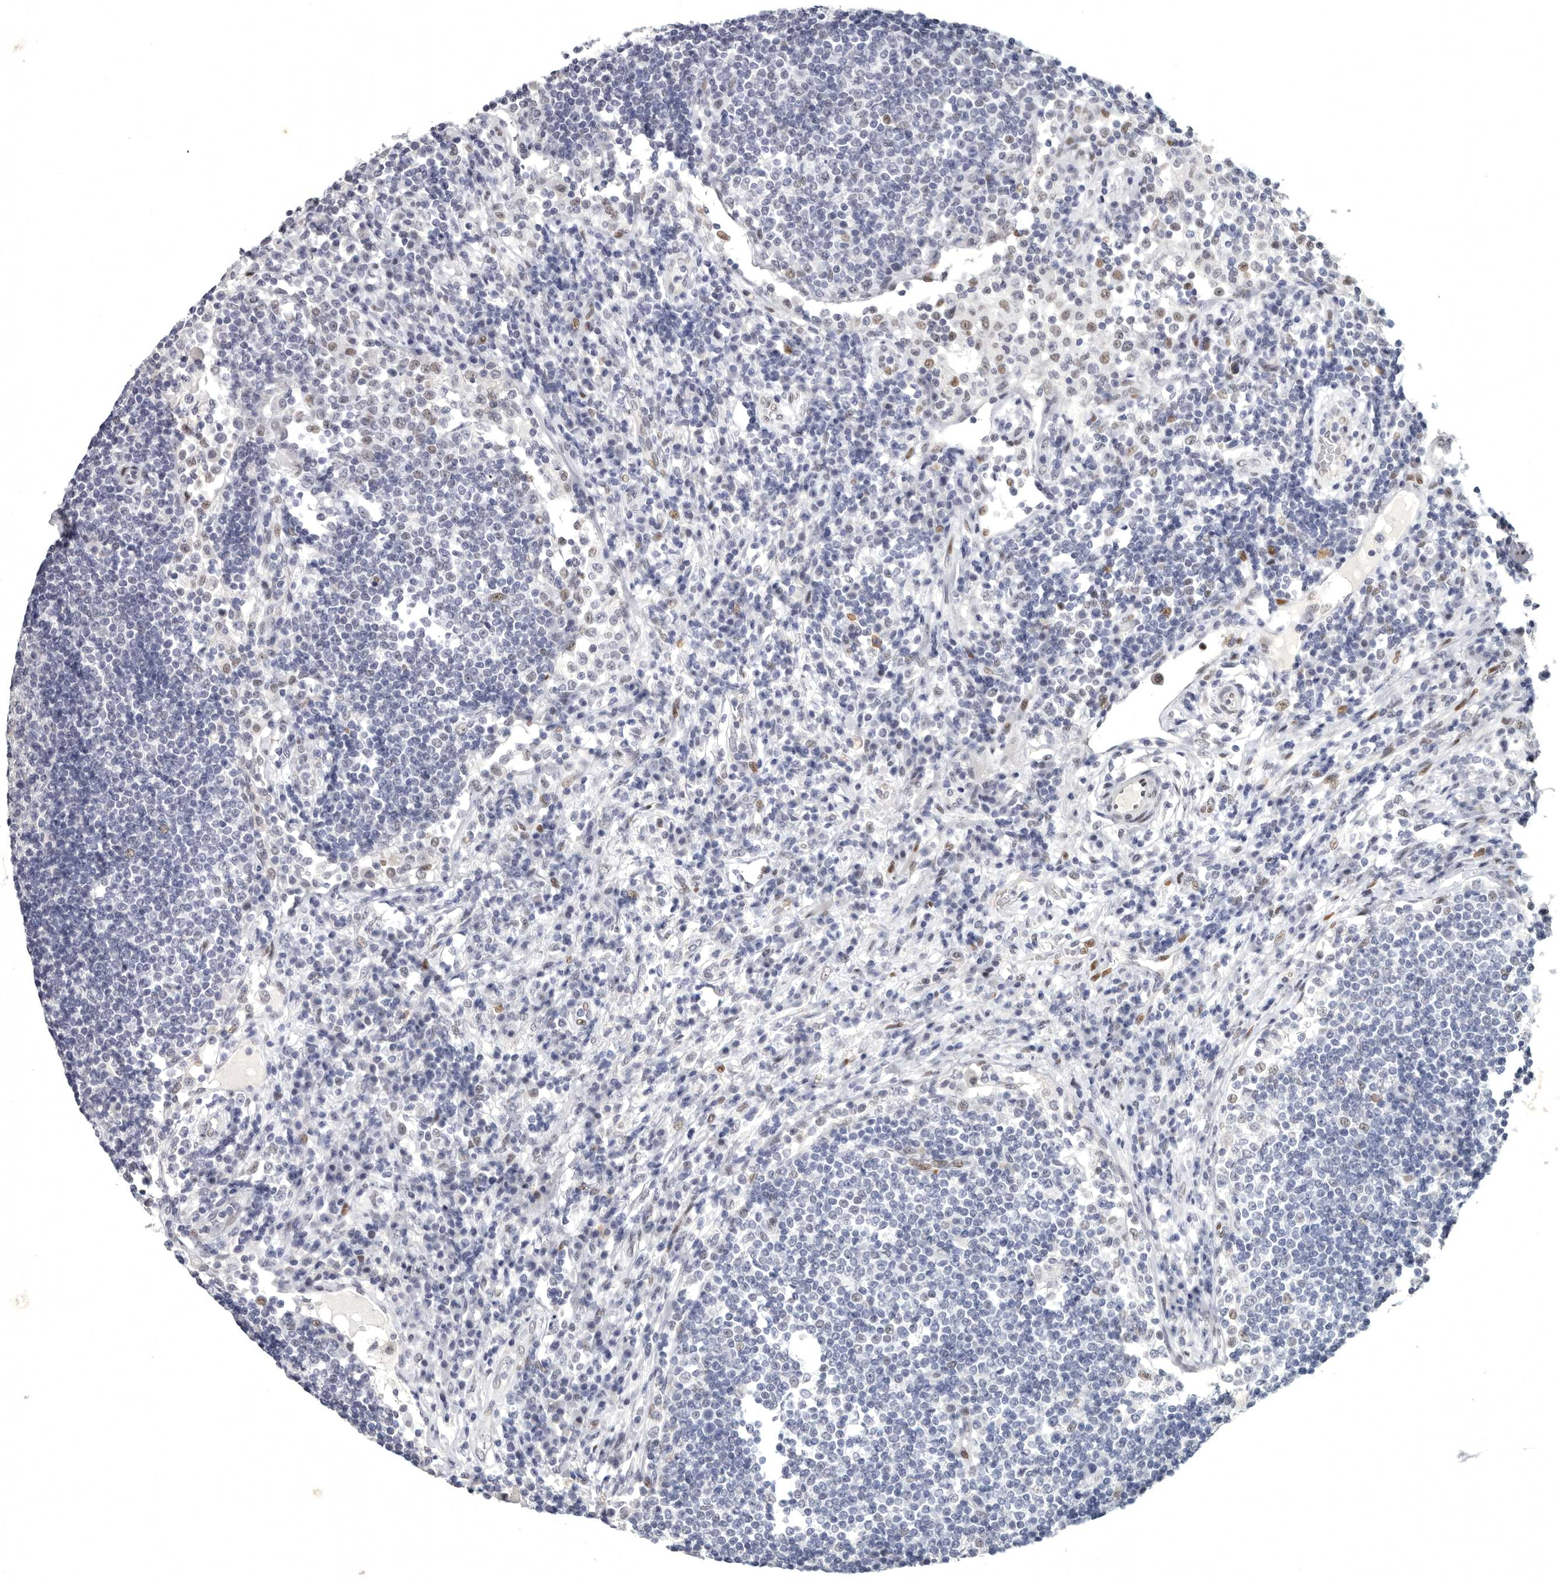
{"staining": {"intensity": "negative", "quantity": "none", "location": "none"}, "tissue": "lymph node", "cell_type": "Germinal center cells", "image_type": "normal", "snomed": [{"axis": "morphology", "description": "Normal tissue, NOS"}, {"axis": "topography", "description": "Lymph node"}], "caption": "Immunohistochemistry (IHC) micrograph of normal human lymph node stained for a protein (brown), which demonstrates no expression in germinal center cells.", "gene": "WRAP73", "patient": {"sex": "female", "age": 53}}